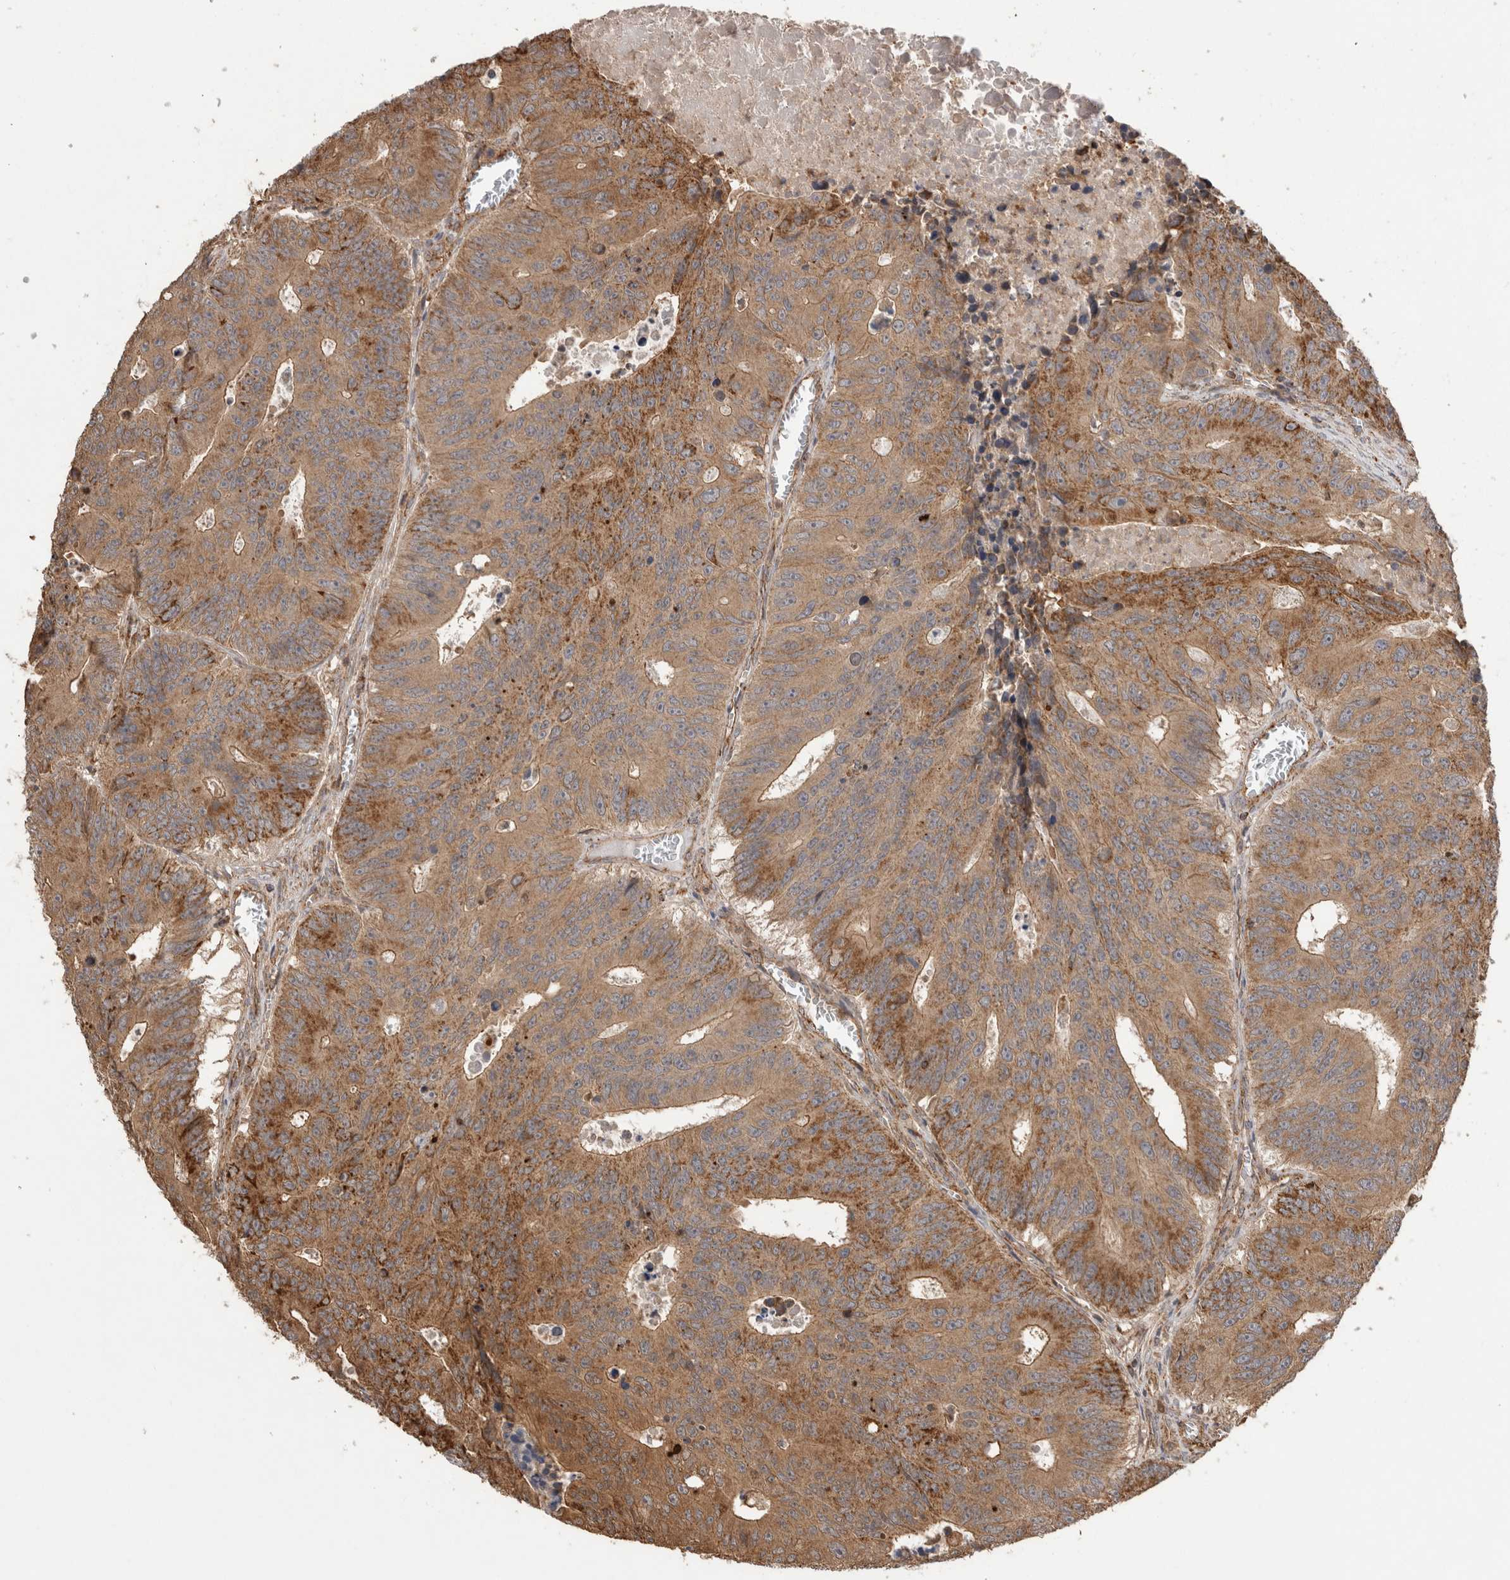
{"staining": {"intensity": "strong", "quantity": "25%-75%", "location": "cytoplasmic/membranous"}, "tissue": "colorectal cancer", "cell_type": "Tumor cells", "image_type": "cancer", "snomed": [{"axis": "morphology", "description": "Adenocarcinoma, NOS"}, {"axis": "topography", "description": "Colon"}], "caption": "Immunohistochemistry (IHC) (DAB (3,3'-diaminobenzidine)) staining of colorectal cancer reveals strong cytoplasmic/membranous protein staining in approximately 25%-75% of tumor cells.", "gene": "IMMP2L", "patient": {"sex": "male", "age": 87}}